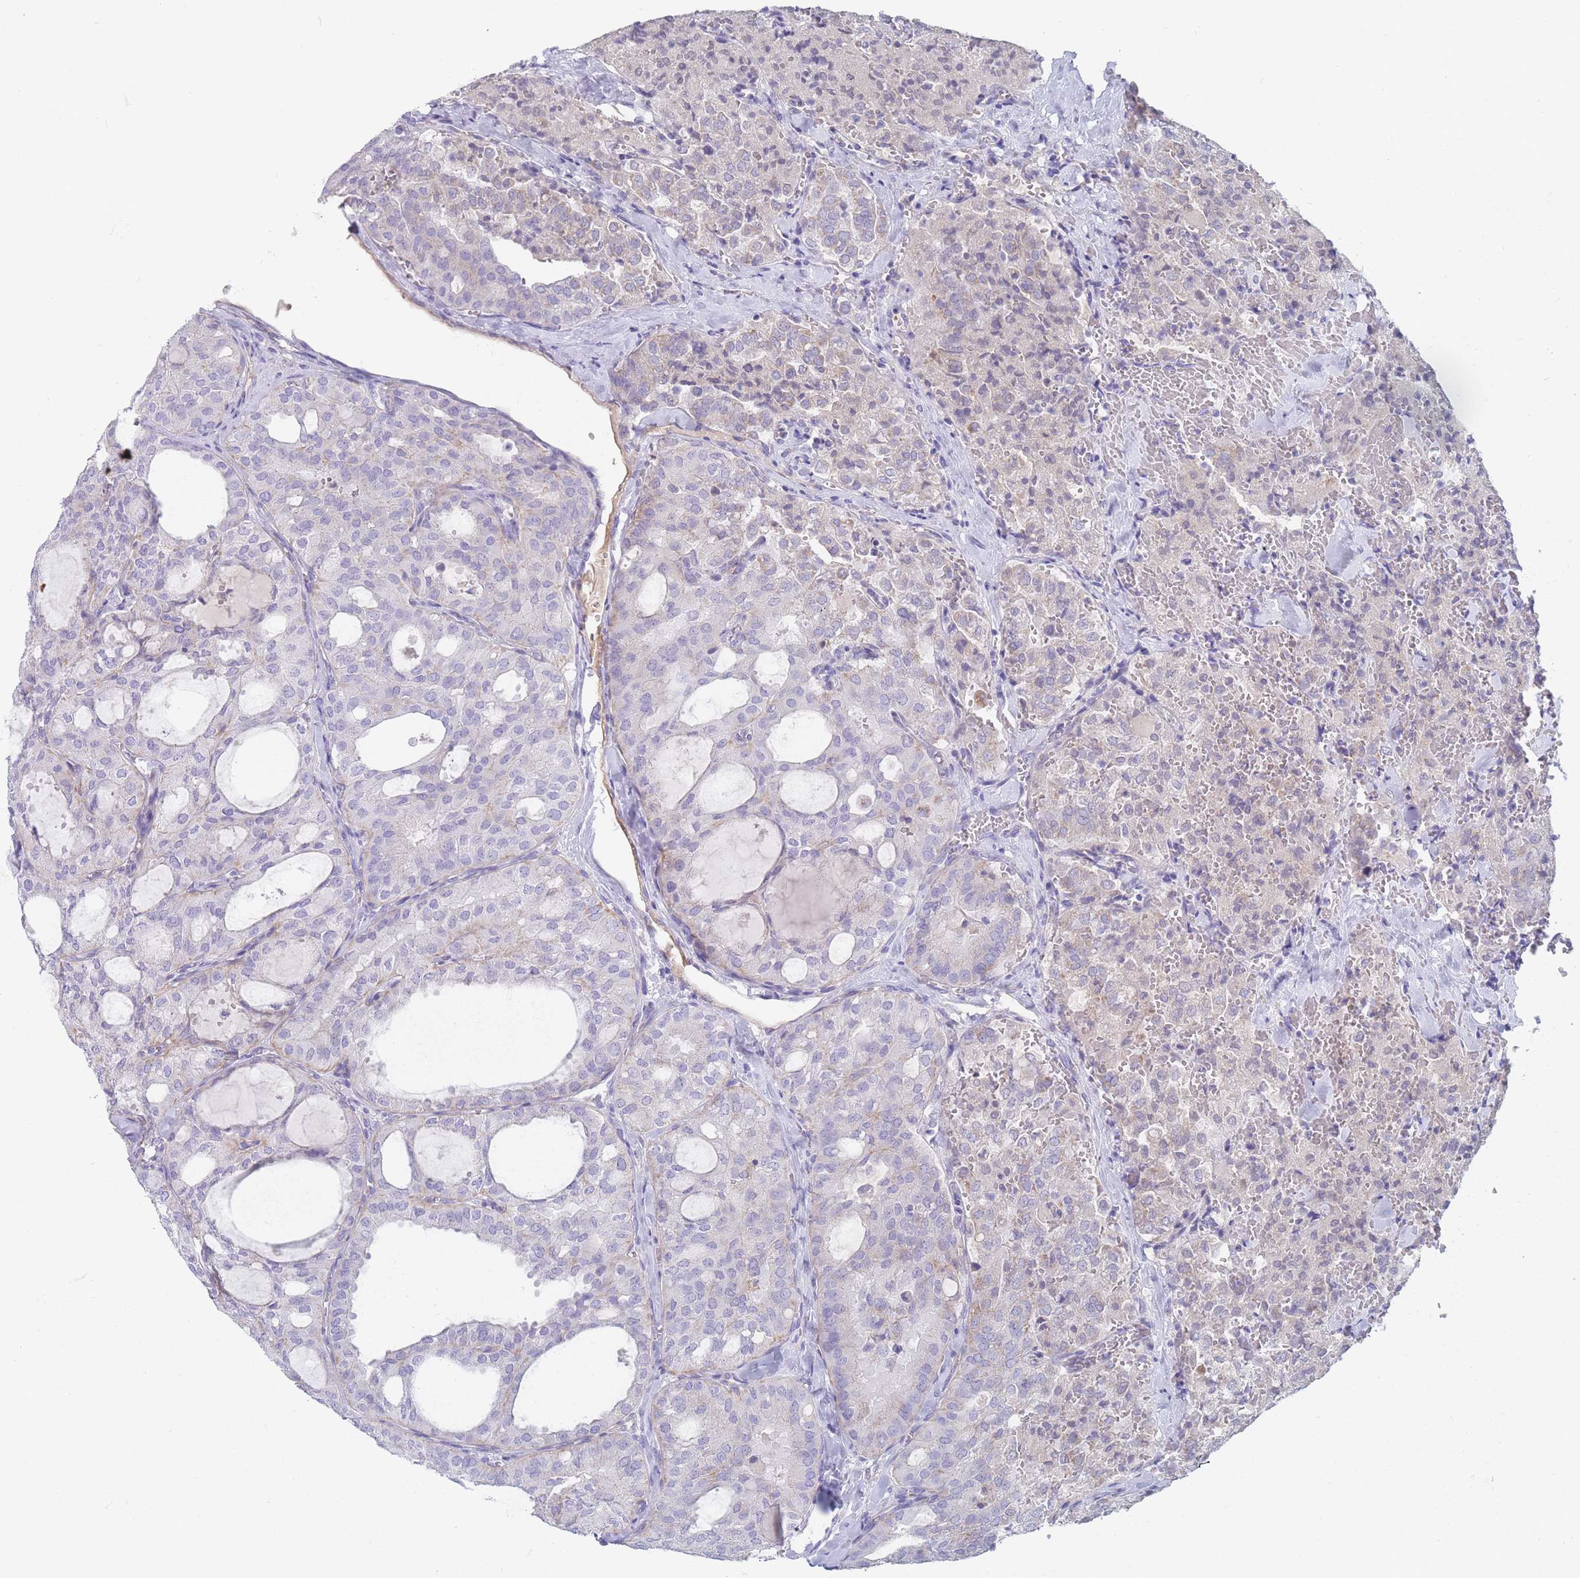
{"staining": {"intensity": "negative", "quantity": "none", "location": "none"}, "tissue": "thyroid cancer", "cell_type": "Tumor cells", "image_type": "cancer", "snomed": [{"axis": "morphology", "description": "Follicular adenoma carcinoma, NOS"}, {"axis": "topography", "description": "Thyroid gland"}], "caption": "Photomicrograph shows no protein expression in tumor cells of thyroid cancer (follicular adenoma carcinoma) tissue. (Brightfield microscopy of DAB immunohistochemistry (IHC) at high magnification).", "gene": "MRPS14", "patient": {"sex": "male", "age": 75}}